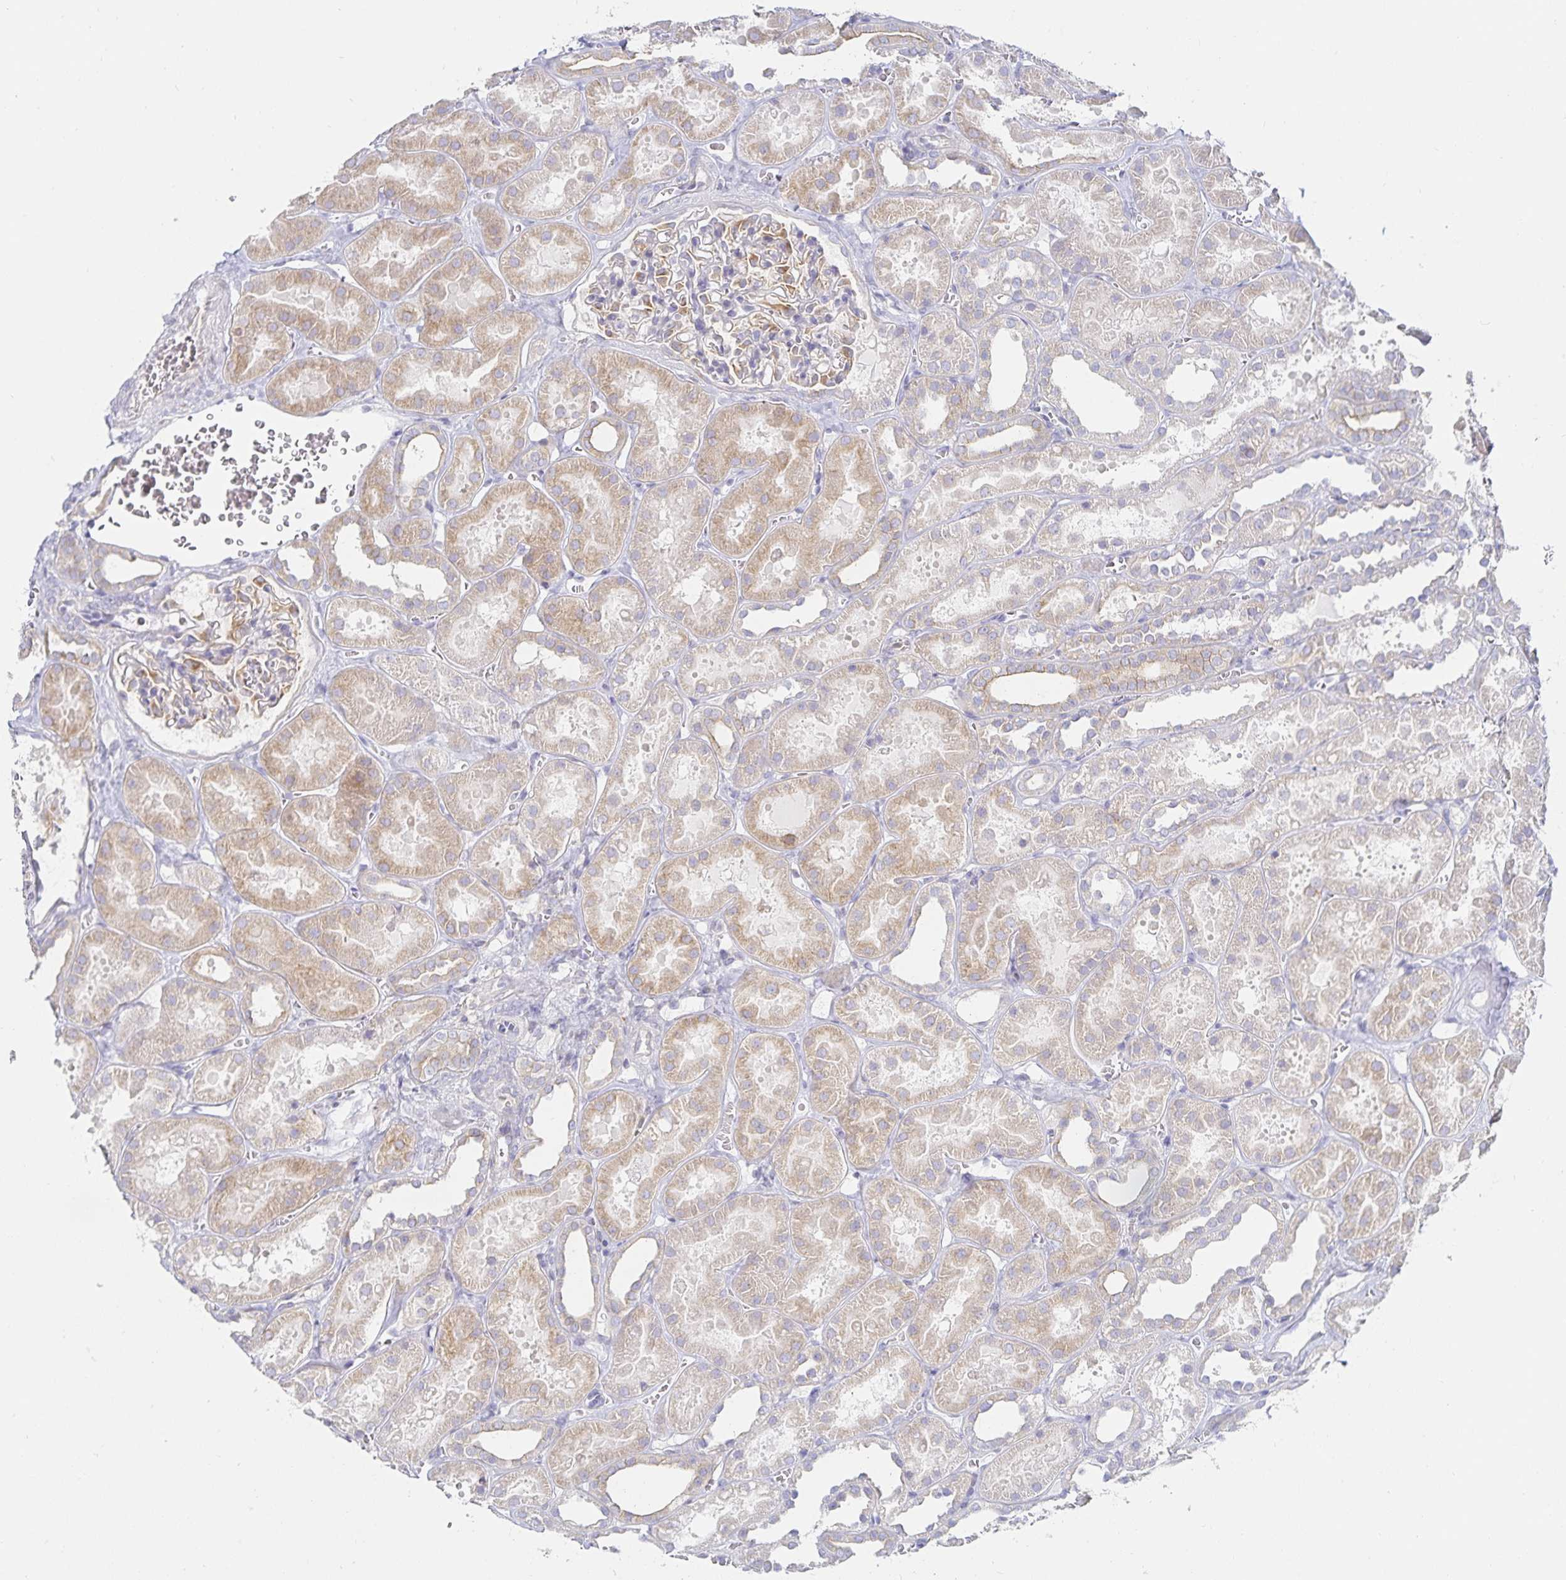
{"staining": {"intensity": "negative", "quantity": "none", "location": "none"}, "tissue": "kidney", "cell_type": "Cells in glomeruli", "image_type": "normal", "snomed": [{"axis": "morphology", "description": "Normal tissue, NOS"}, {"axis": "topography", "description": "Kidney"}], "caption": "Immunohistochemistry histopathology image of unremarkable kidney: human kidney stained with DAB demonstrates no significant protein staining in cells in glomeruli. (DAB immunohistochemistry visualized using brightfield microscopy, high magnification).", "gene": "SFTPA1", "patient": {"sex": "female", "age": 41}}